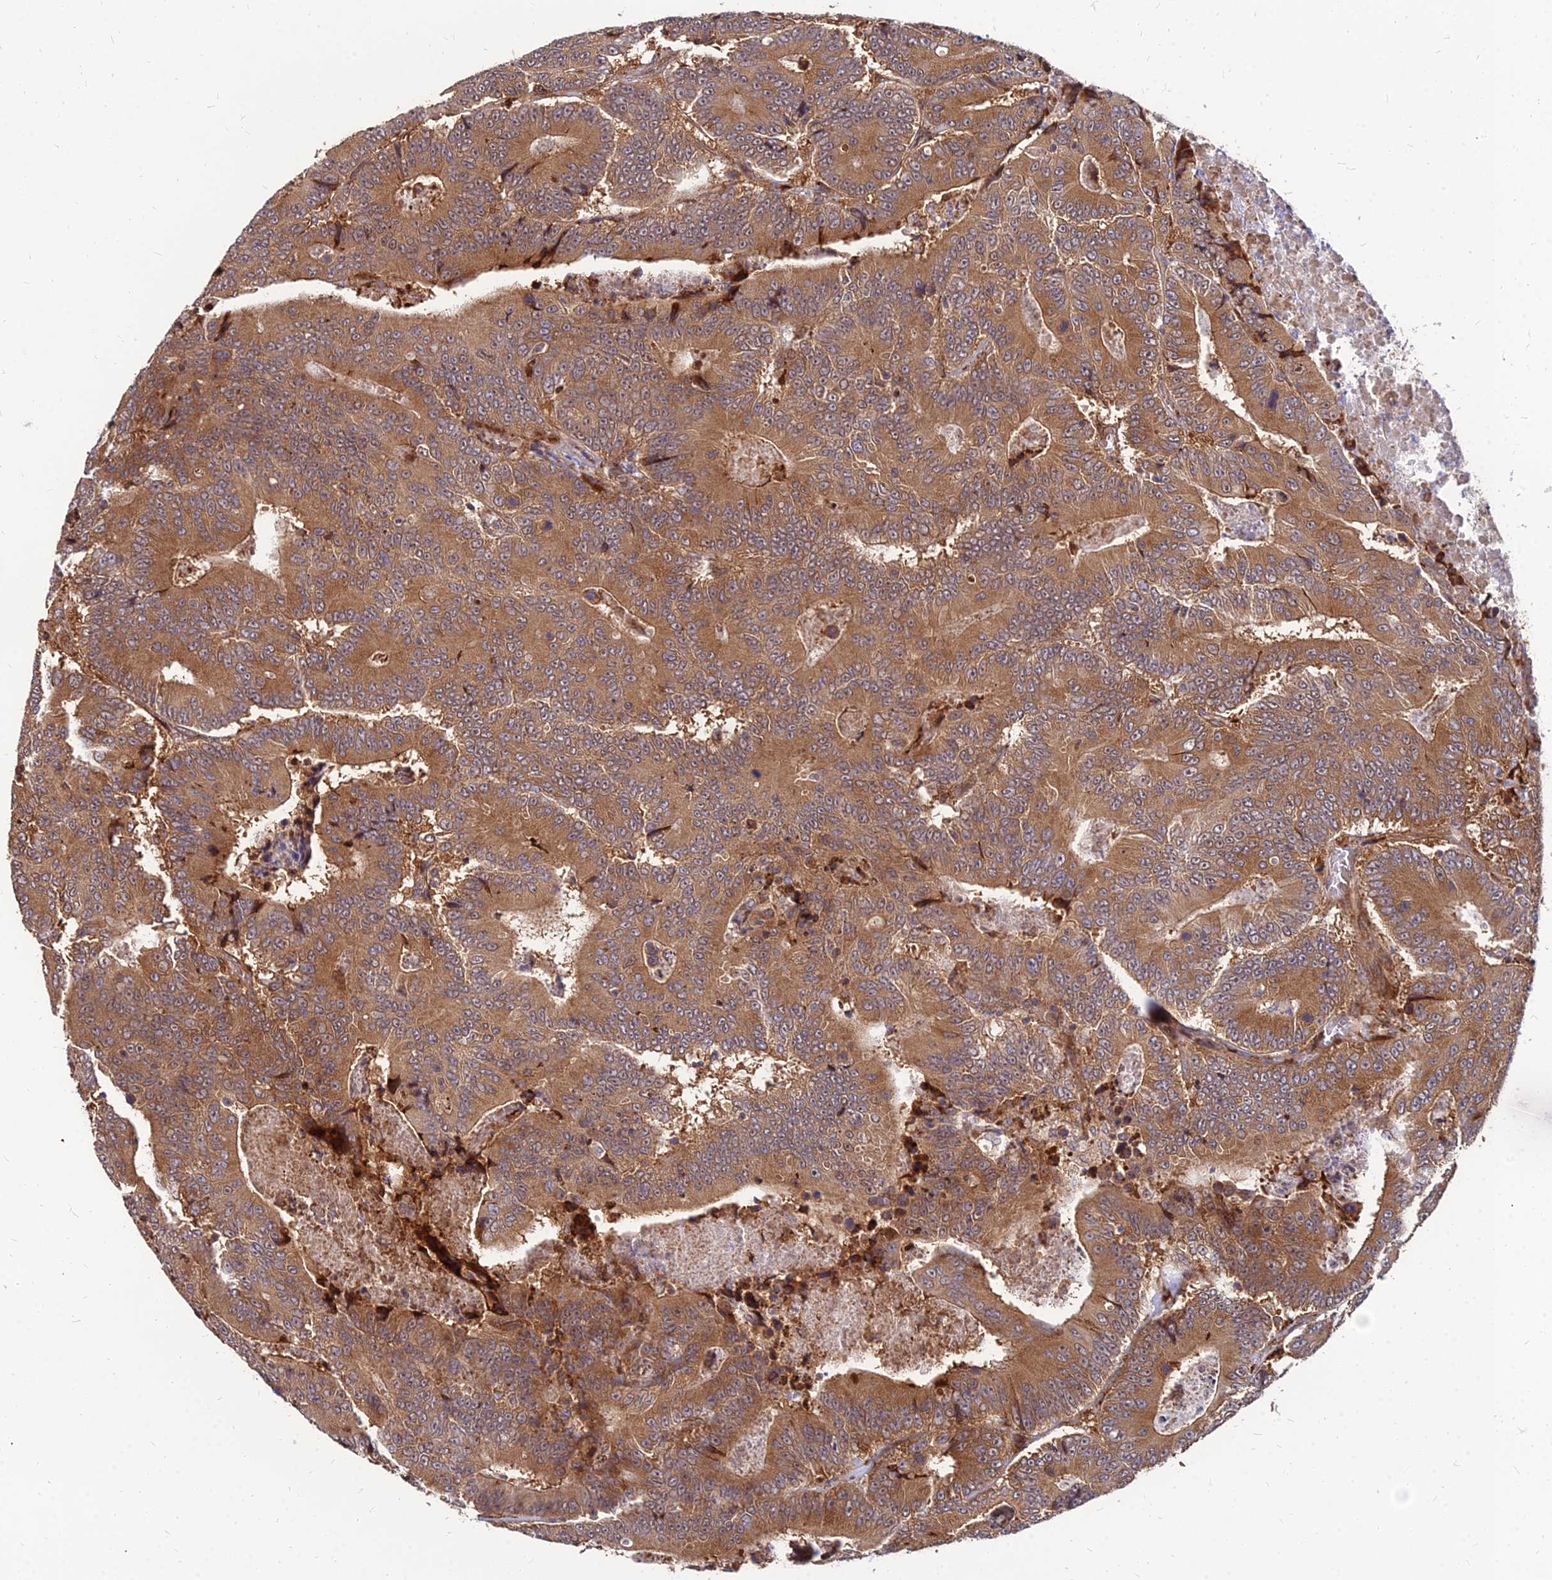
{"staining": {"intensity": "moderate", "quantity": ">75%", "location": "cytoplasmic/membranous"}, "tissue": "colorectal cancer", "cell_type": "Tumor cells", "image_type": "cancer", "snomed": [{"axis": "morphology", "description": "Adenocarcinoma, NOS"}, {"axis": "topography", "description": "Colon"}], "caption": "Colorectal cancer was stained to show a protein in brown. There is medium levels of moderate cytoplasmic/membranous expression in about >75% of tumor cells.", "gene": "CCT6B", "patient": {"sex": "male", "age": 83}}